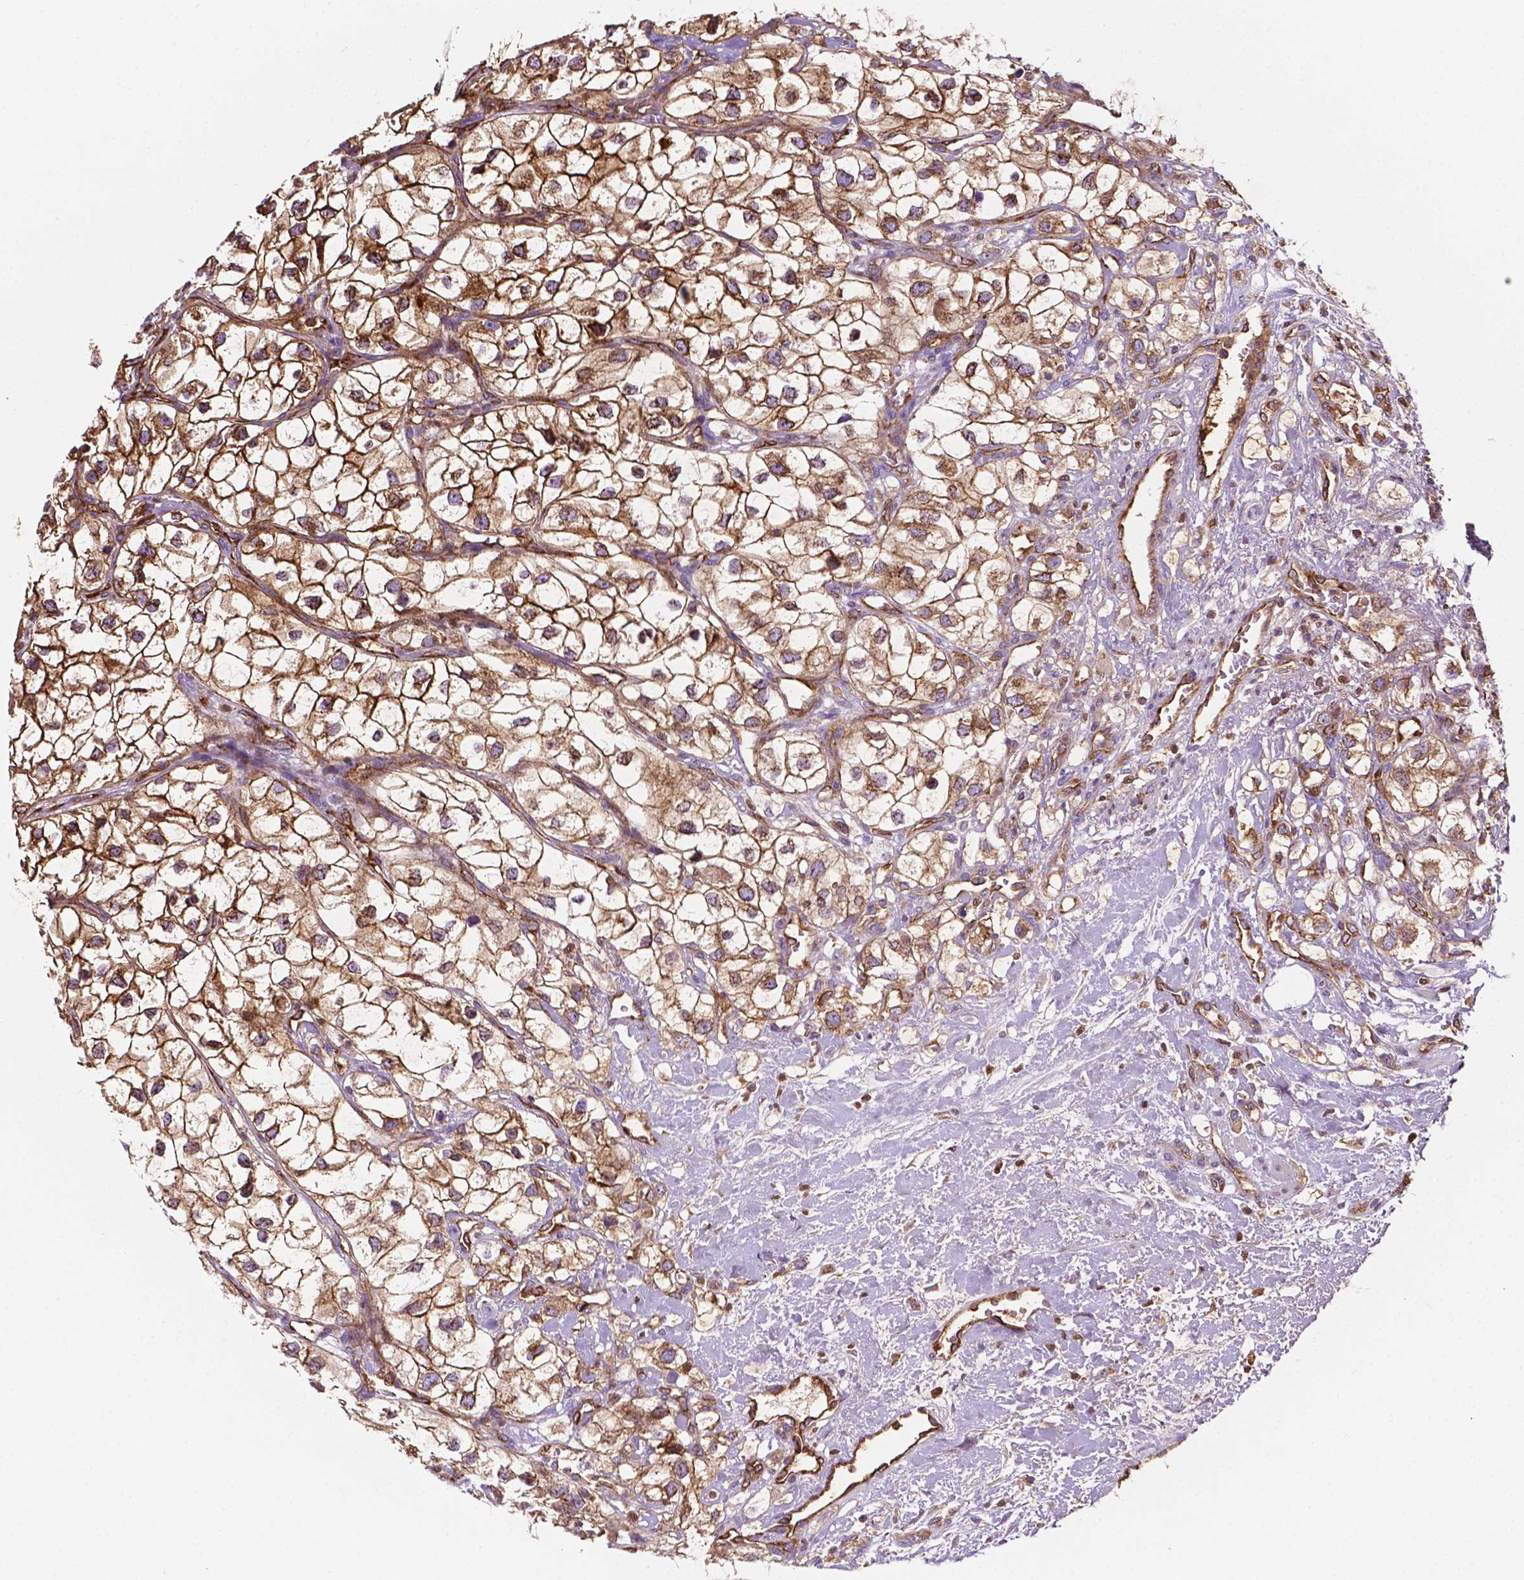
{"staining": {"intensity": "moderate", "quantity": ">75%", "location": "cytoplasmic/membranous"}, "tissue": "renal cancer", "cell_type": "Tumor cells", "image_type": "cancer", "snomed": [{"axis": "morphology", "description": "Adenocarcinoma, NOS"}, {"axis": "topography", "description": "Kidney"}], "caption": "Moderate cytoplasmic/membranous staining for a protein is seen in approximately >75% of tumor cells of renal cancer (adenocarcinoma) using immunohistochemistry (IHC).", "gene": "DCN", "patient": {"sex": "male", "age": 59}}